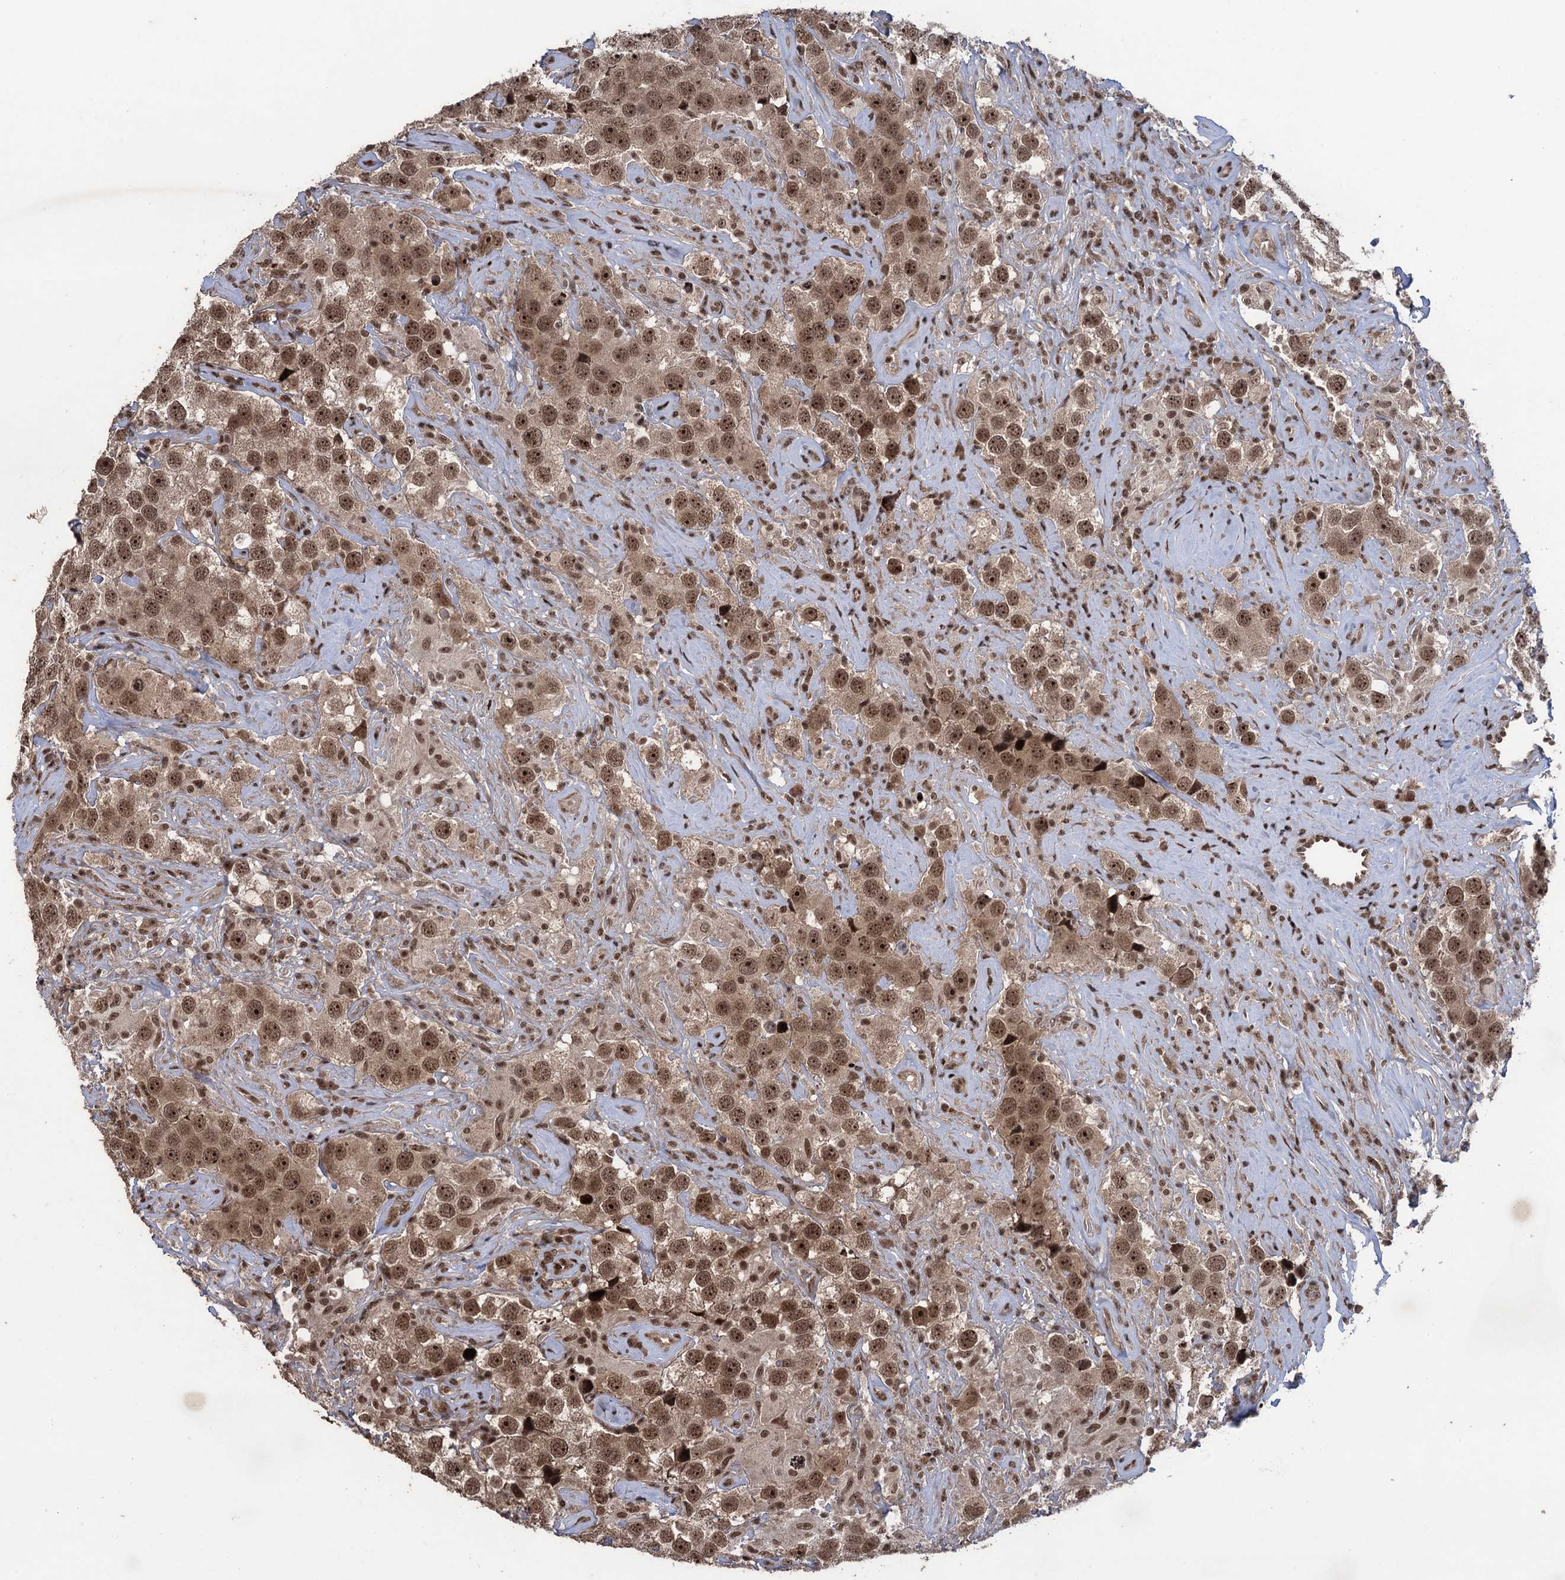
{"staining": {"intensity": "moderate", "quantity": ">75%", "location": "cytoplasmic/membranous,nuclear"}, "tissue": "testis cancer", "cell_type": "Tumor cells", "image_type": "cancer", "snomed": [{"axis": "morphology", "description": "Seminoma, NOS"}, {"axis": "topography", "description": "Testis"}], "caption": "Immunohistochemical staining of testis cancer (seminoma) displays moderate cytoplasmic/membranous and nuclear protein expression in about >75% of tumor cells. (DAB (3,3'-diaminobenzidine) = brown stain, brightfield microscopy at high magnification).", "gene": "ZNF169", "patient": {"sex": "male", "age": 49}}